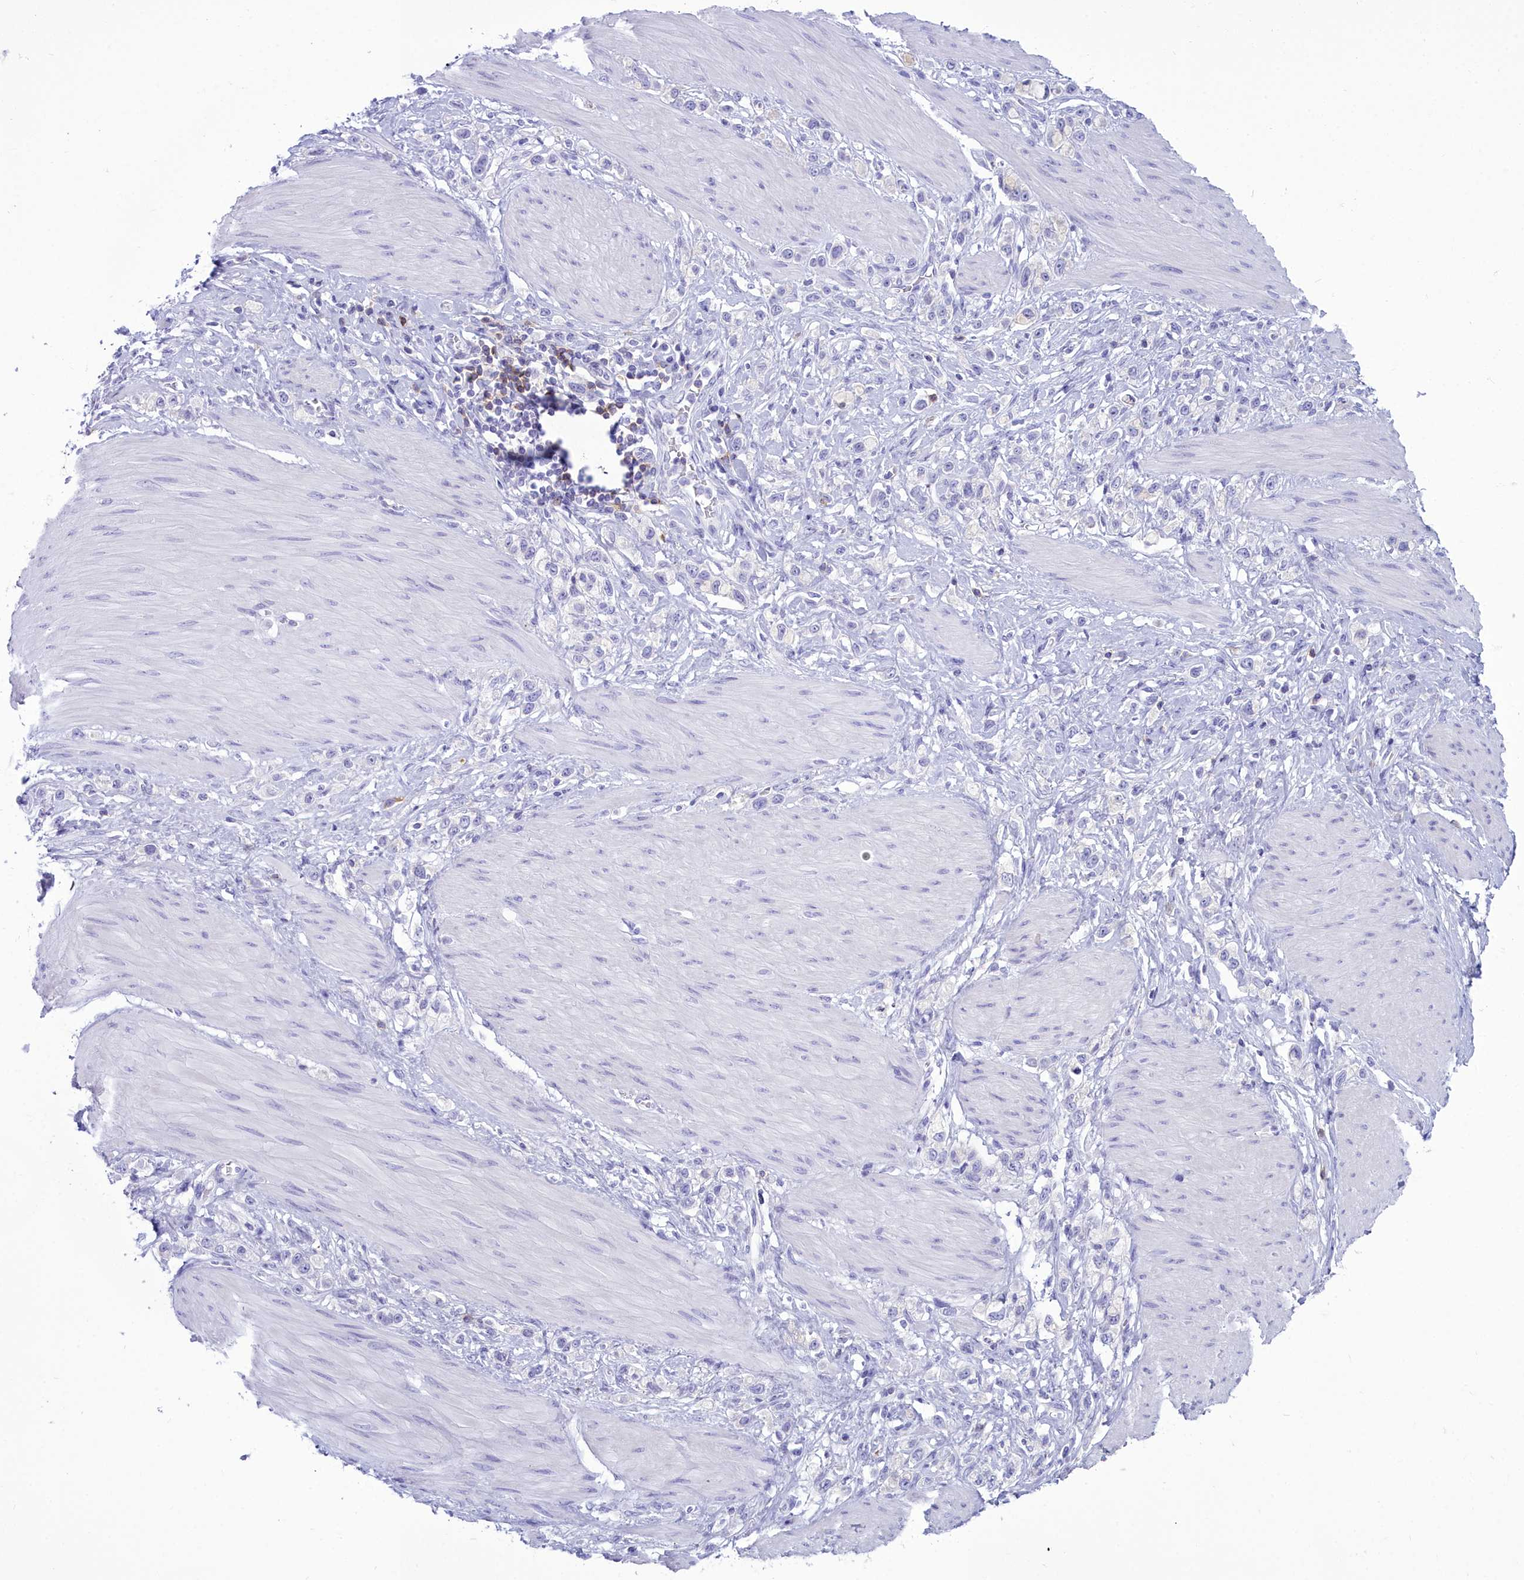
{"staining": {"intensity": "negative", "quantity": "none", "location": "none"}, "tissue": "stomach cancer", "cell_type": "Tumor cells", "image_type": "cancer", "snomed": [{"axis": "morphology", "description": "Adenocarcinoma, NOS"}, {"axis": "topography", "description": "Stomach"}], "caption": "This is an immunohistochemistry (IHC) image of human stomach cancer (adenocarcinoma). There is no positivity in tumor cells.", "gene": "CD5", "patient": {"sex": "female", "age": 65}}